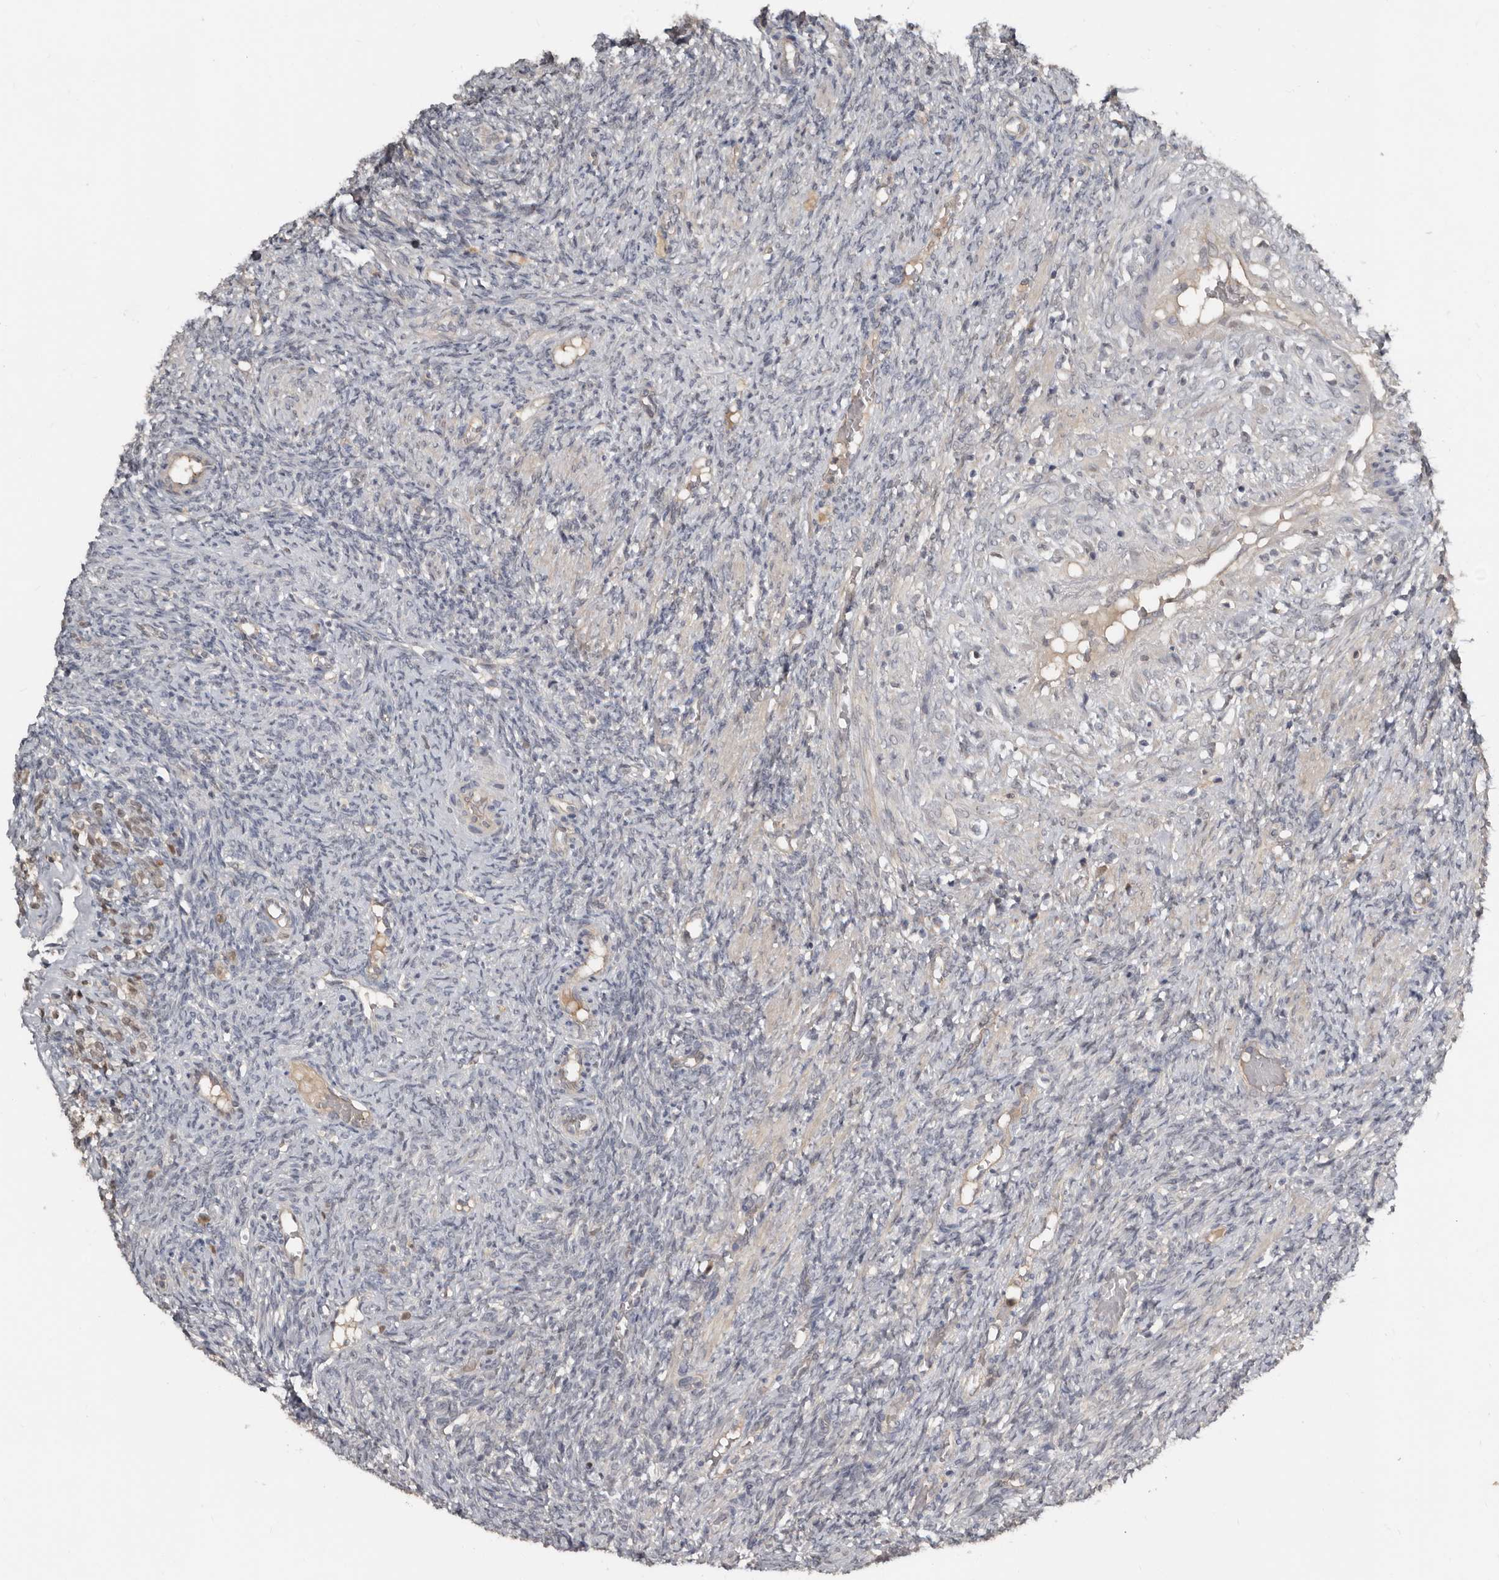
{"staining": {"intensity": "negative", "quantity": "none", "location": "none"}, "tissue": "ovary", "cell_type": "Ovarian stroma cells", "image_type": "normal", "snomed": [{"axis": "morphology", "description": "Normal tissue, NOS"}, {"axis": "topography", "description": "Ovary"}], "caption": "Immunohistochemistry photomicrograph of benign human ovary stained for a protein (brown), which reveals no expression in ovarian stroma cells.", "gene": "RBKS", "patient": {"sex": "female", "age": 41}}